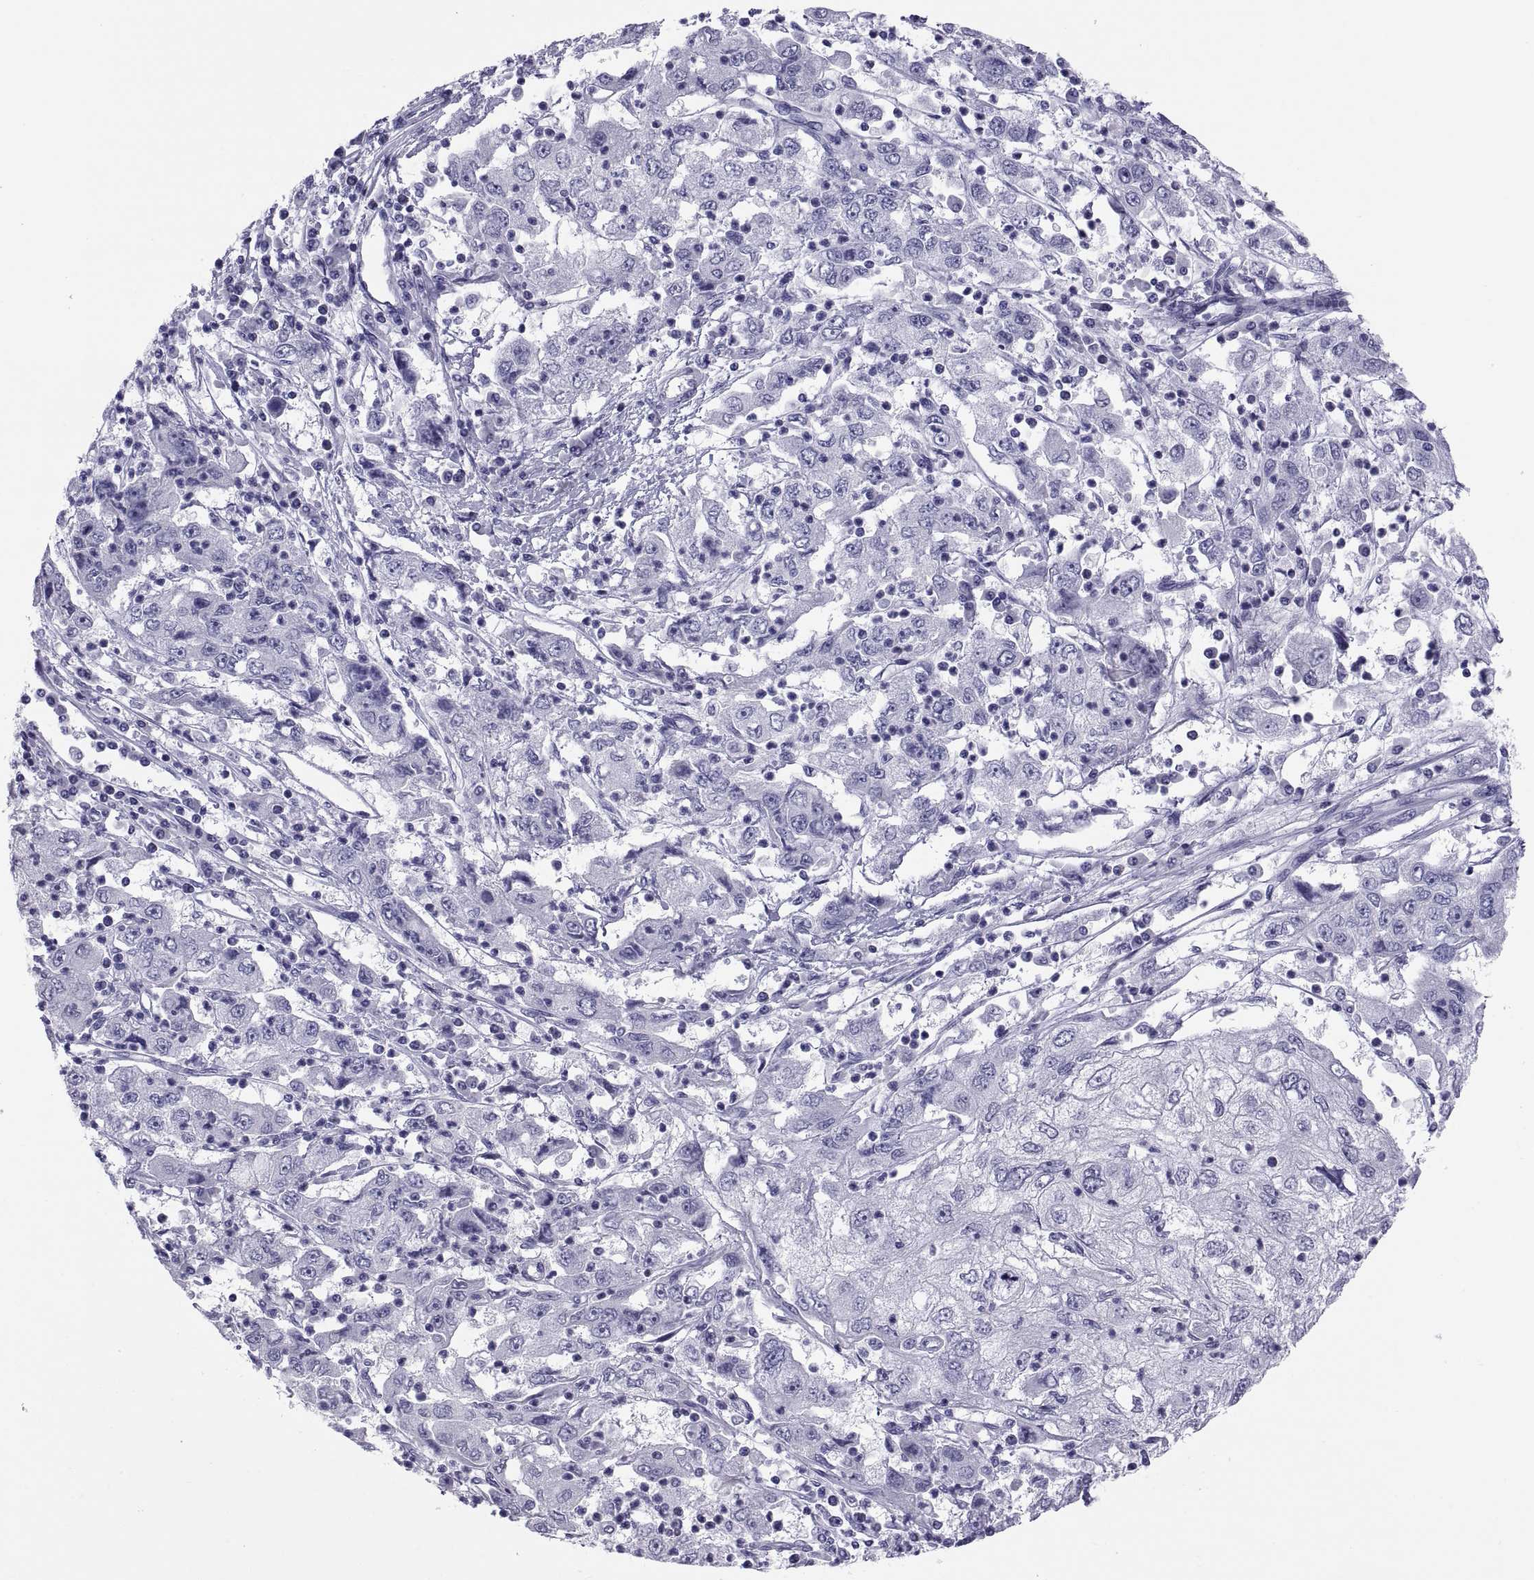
{"staining": {"intensity": "negative", "quantity": "none", "location": "none"}, "tissue": "cervical cancer", "cell_type": "Tumor cells", "image_type": "cancer", "snomed": [{"axis": "morphology", "description": "Squamous cell carcinoma, NOS"}, {"axis": "topography", "description": "Cervix"}], "caption": "Image shows no significant protein staining in tumor cells of cervical cancer (squamous cell carcinoma).", "gene": "RNASE12", "patient": {"sex": "female", "age": 36}}